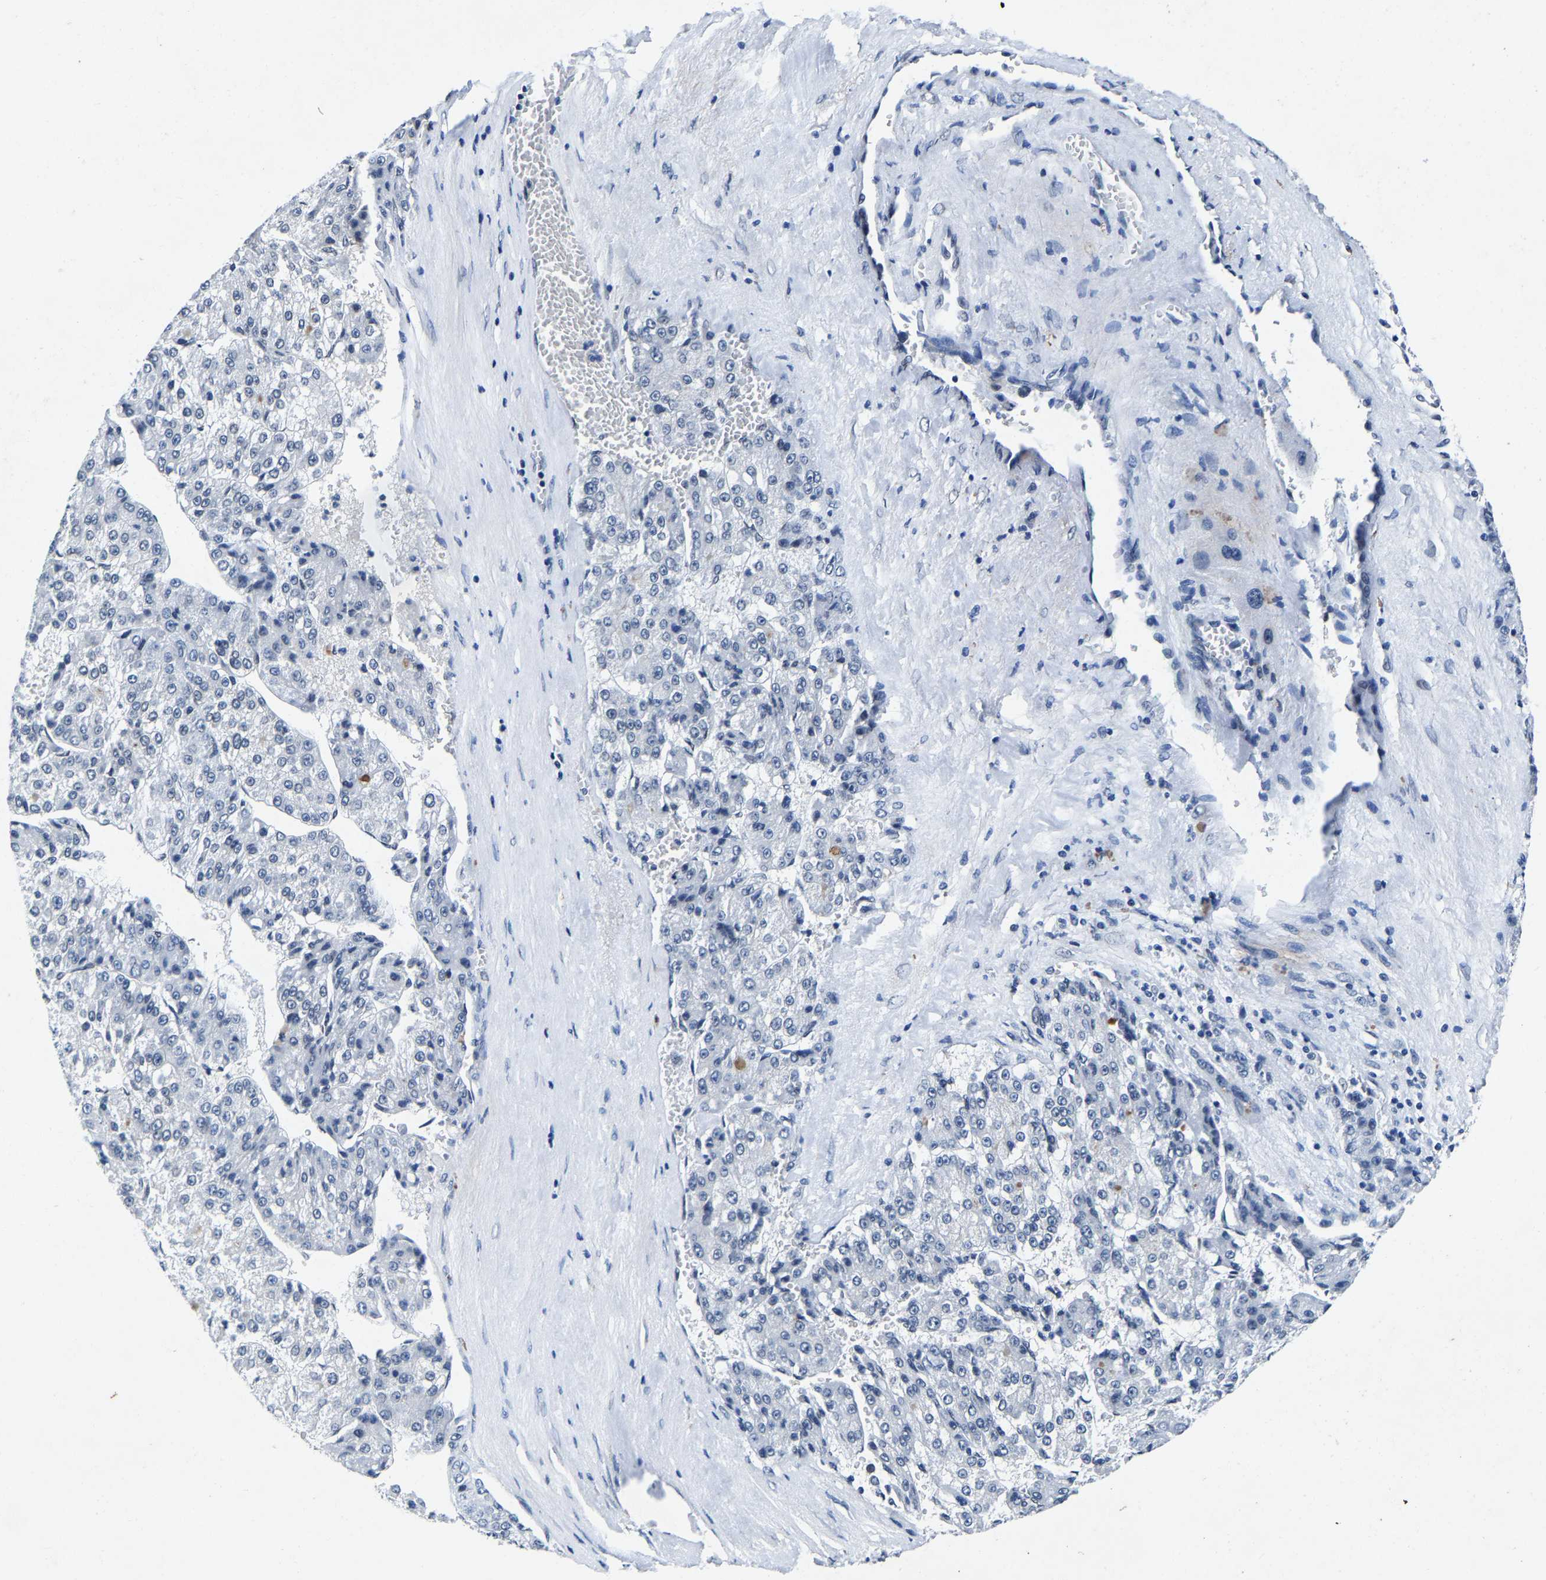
{"staining": {"intensity": "negative", "quantity": "none", "location": "none"}, "tissue": "liver cancer", "cell_type": "Tumor cells", "image_type": "cancer", "snomed": [{"axis": "morphology", "description": "Carcinoma, Hepatocellular, NOS"}, {"axis": "topography", "description": "Liver"}], "caption": "This is a micrograph of IHC staining of liver hepatocellular carcinoma, which shows no expression in tumor cells.", "gene": "UBN2", "patient": {"sex": "female", "age": 73}}